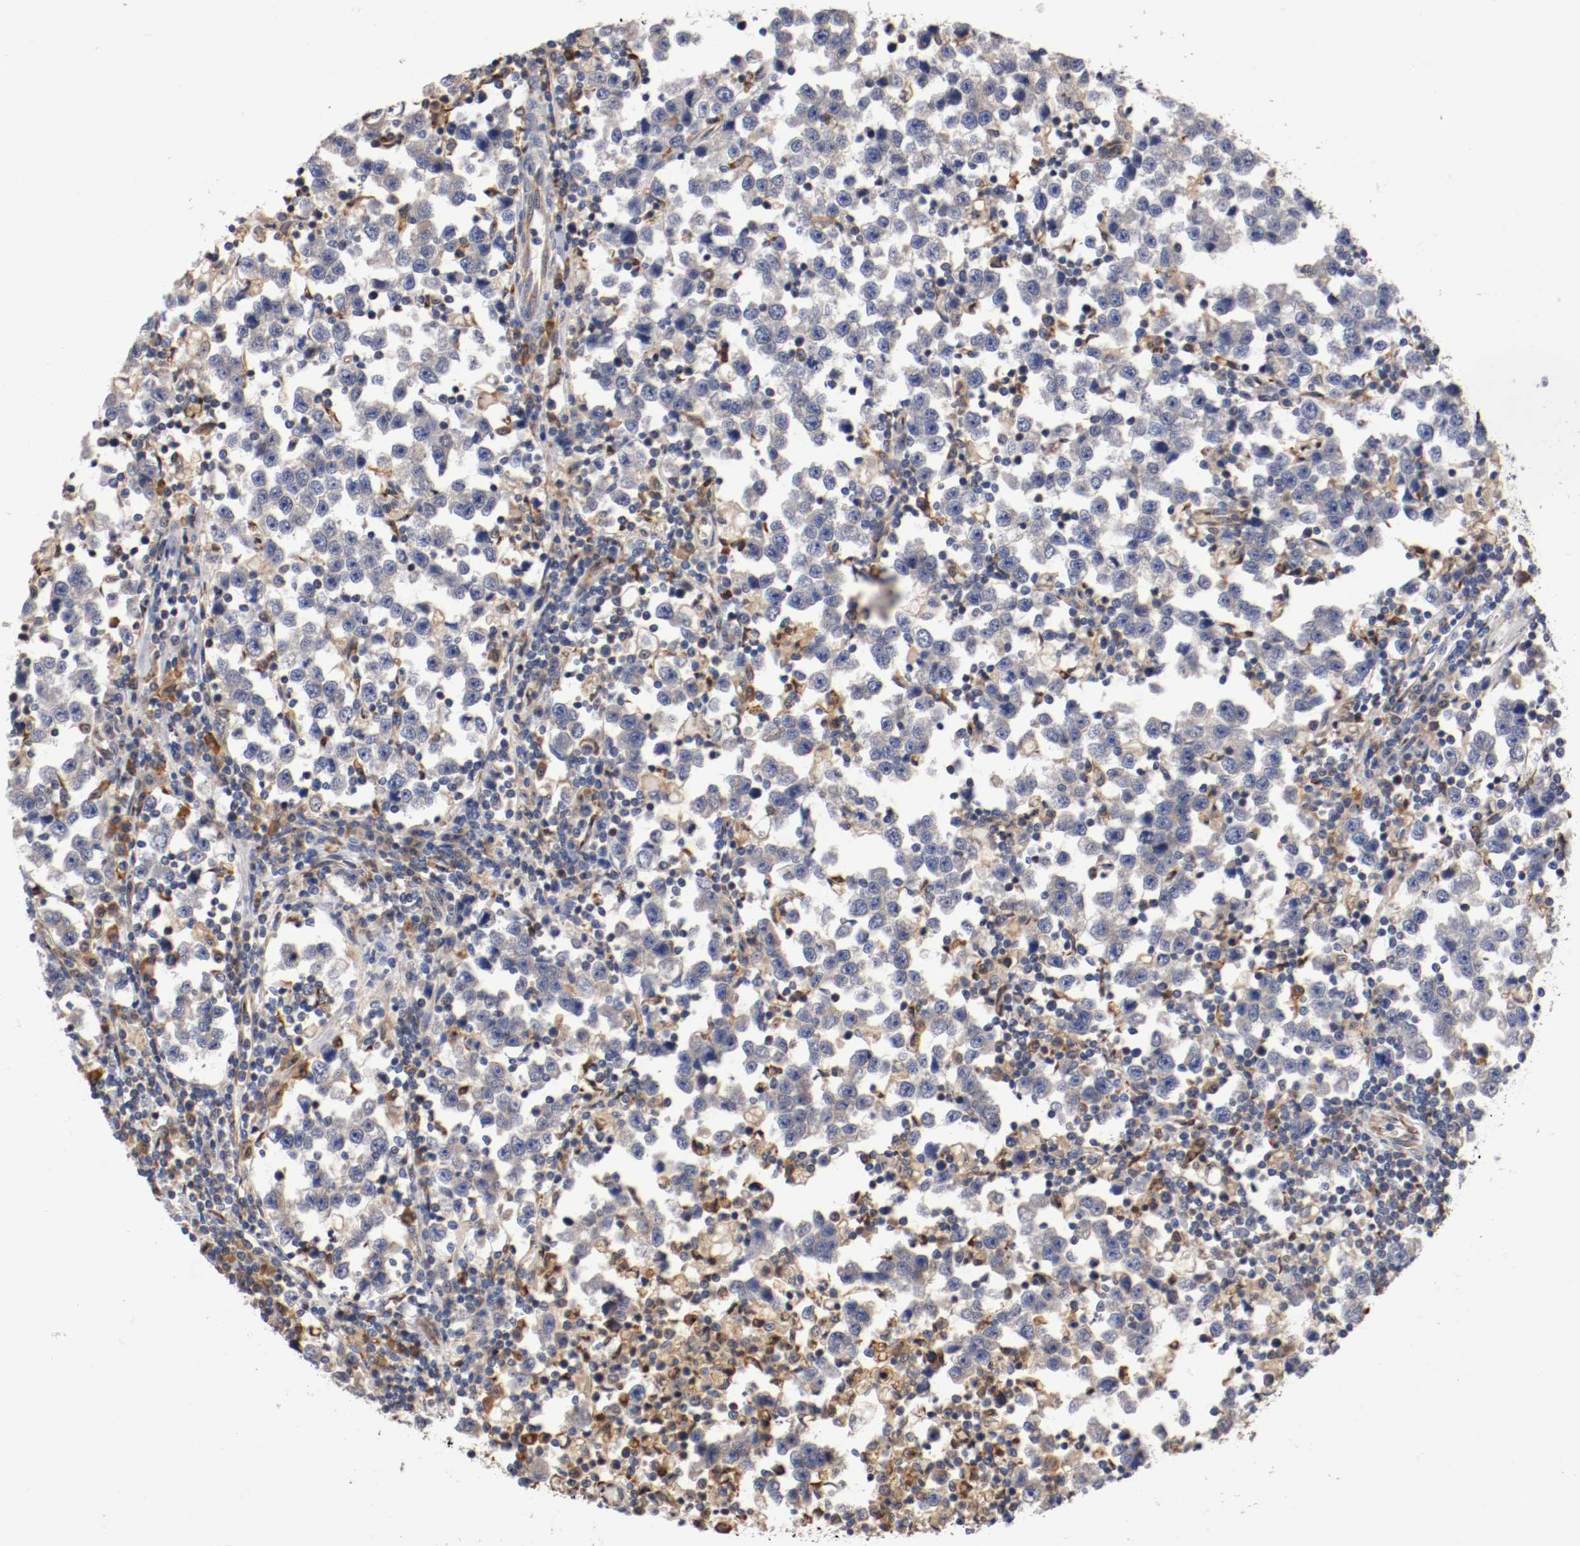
{"staining": {"intensity": "negative", "quantity": "none", "location": "none"}, "tissue": "testis cancer", "cell_type": "Tumor cells", "image_type": "cancer", "snomed": [{"axis": "morphology", "description": "Seminoma, NOS"}, {"axis": "topography", "description": "Testis"}], "caption": "Testis cancer (seminoma) stained for a protein using IHC reveals no expression tumor cells.", "gene": "TNFSF13", "patient": {"sex": "male", "age": 43}}